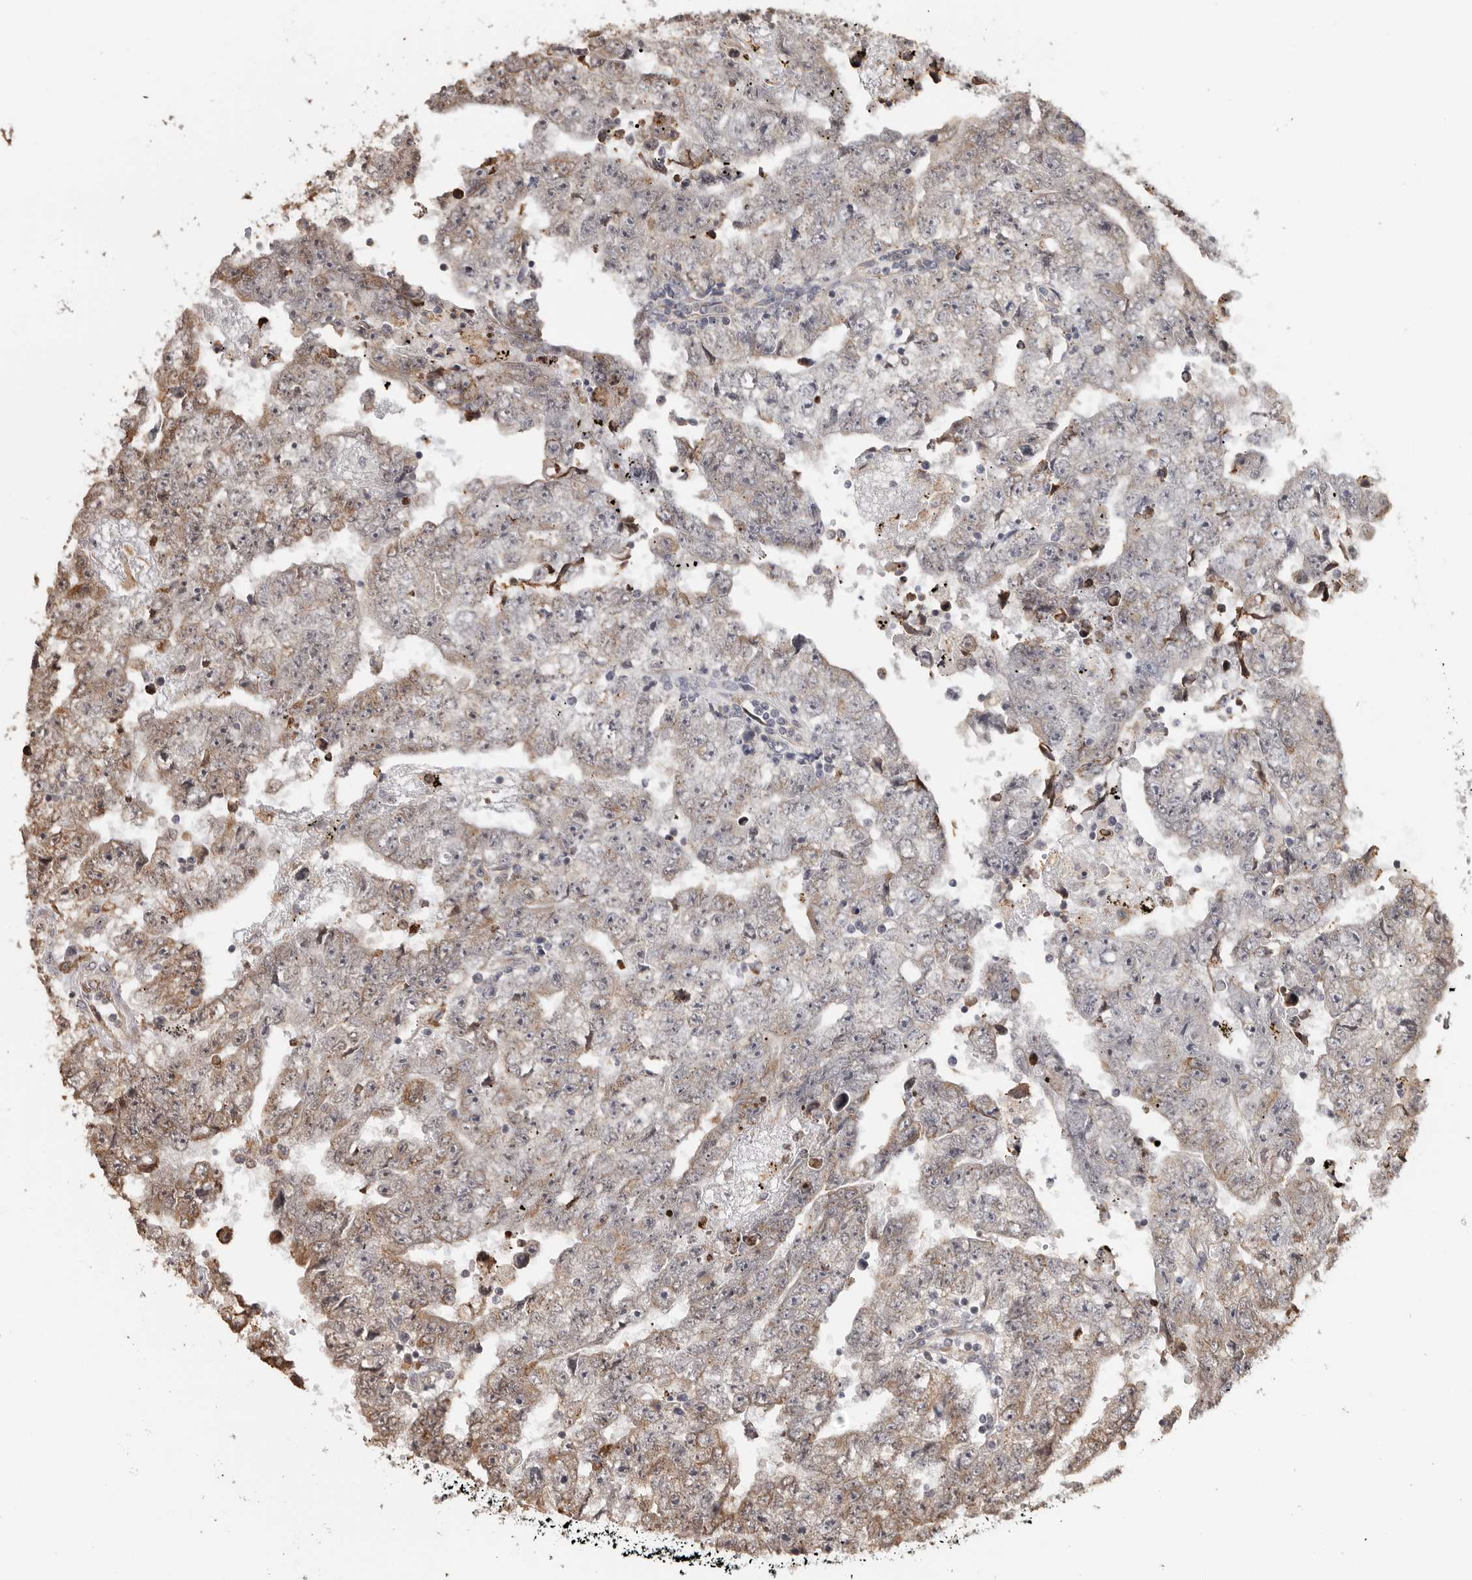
{"staining": {"intensity": "weak", "quantity": "<25%", "location": "cytoplasmic/membranous"}, "tissue": "testis cancer", "cell_type": "Tumor cells", "image_type": "cancer", "snomed": [{"axis": "morphology", "description": "Carcinoma, Embryonal, NOS"}, {"axis": "topography", "description": "Testis"}], "caption": "This is an immunohistochemistry (IHC) histopathology image of testis cancer (embryonal carcinoma). There is no staining in tumor cells.", "gene": "ZNF83", "patient": {"sex": "male", "age": 25}}